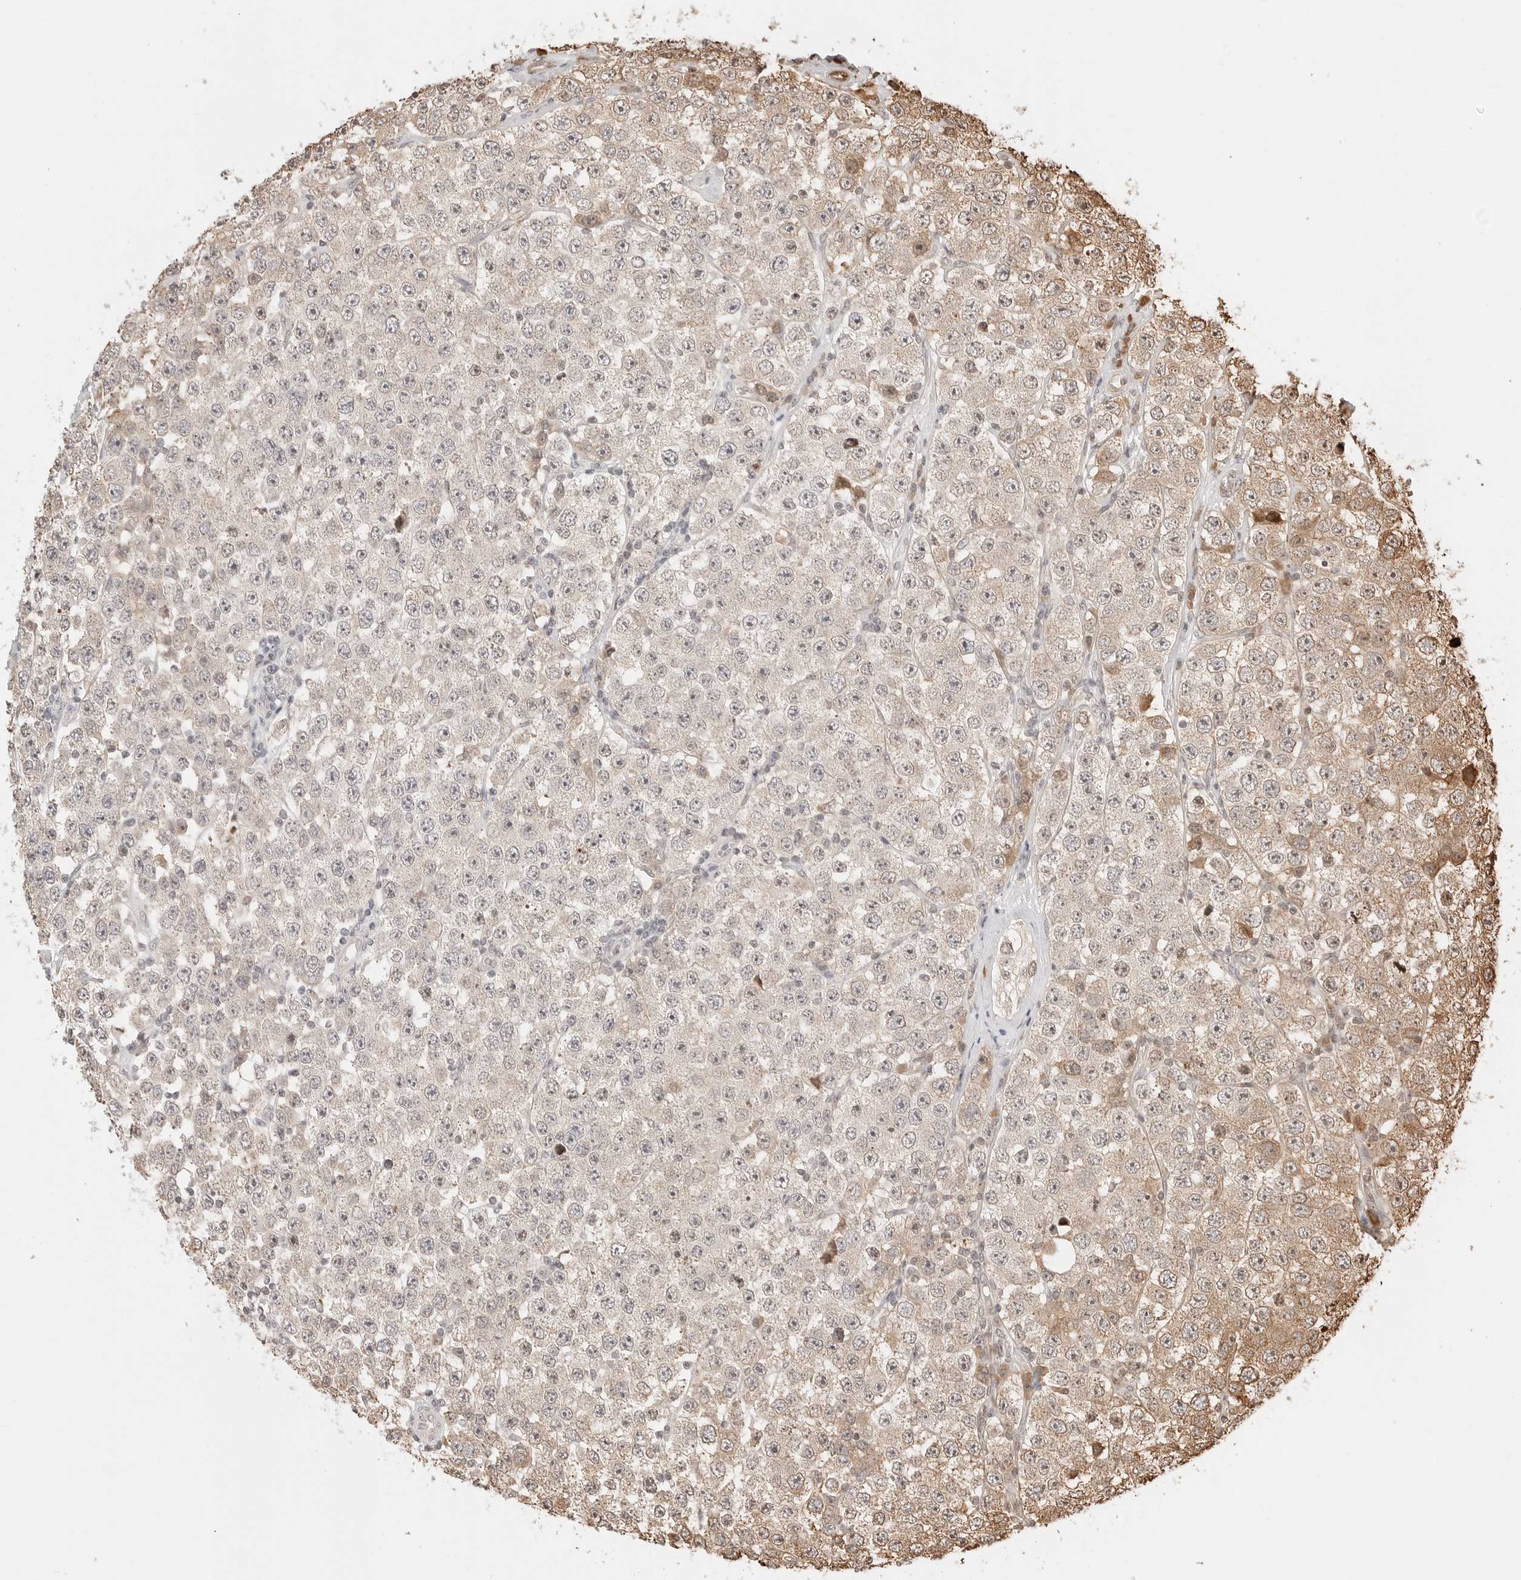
{"staining": {"intensity": "negative", "quantity": "none", "location": "none"}, "tissue": "testis cancer", "cell_type": "Tumor cells", "image_type": "cancer", "snomed": [{"axis": "morphology", "description": "Seminoma, NOS"}, {"axis": "topography", "description": "Testis"}], "caption": "Immunohistochemistry photomicrograph of neoplastic tissue: human testis cancer (seminoma) stained with DAB shows no significant protein staining in tumor cells.", "gene": "FKBP14", "patient": {"sex": "male", "age": 28}}